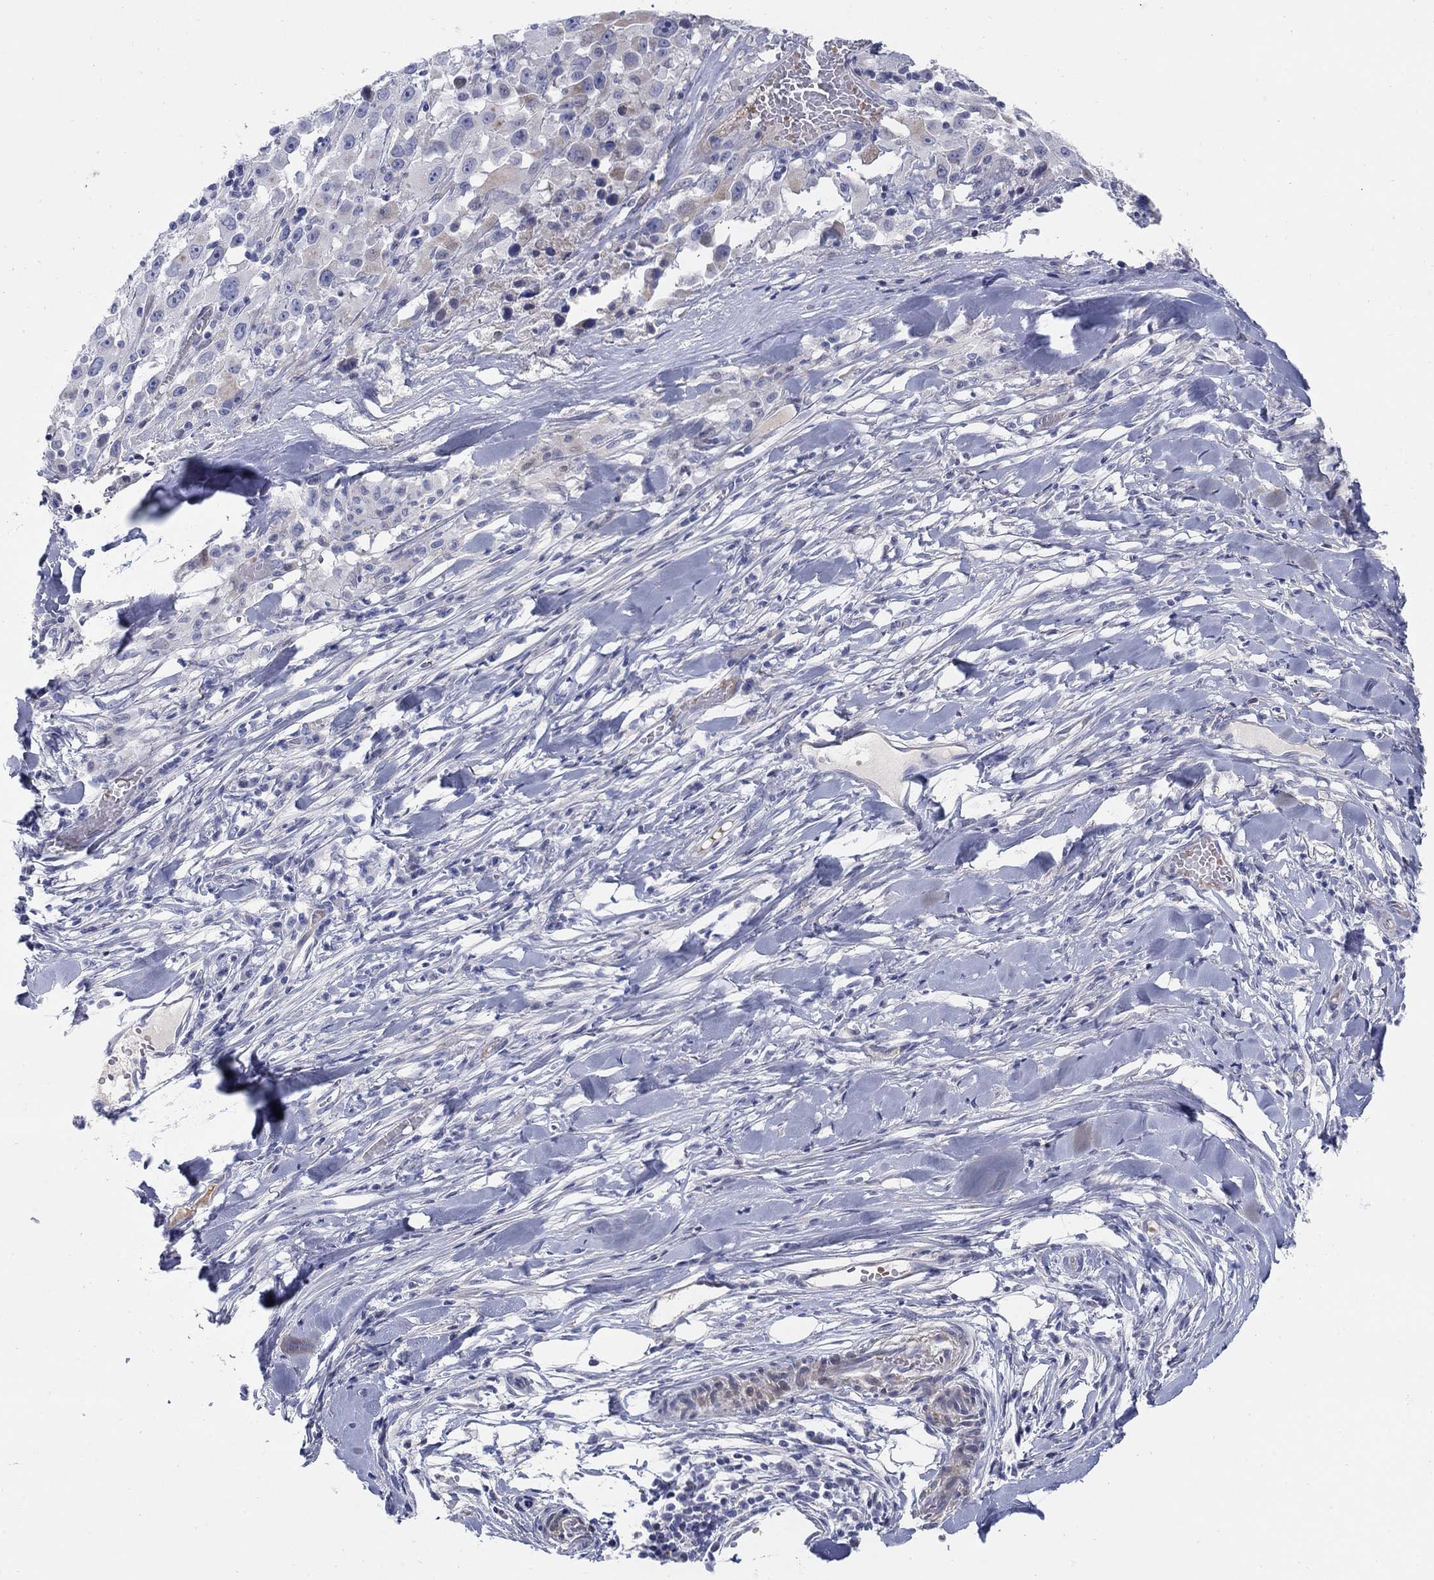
{"staining": {"intensity": "negative", "quantity": "none", "location": "none"}, "tissue": "melanoma", "cell_type": "Tumor cells", "image_type": "cancer", "snomed": [{"axis": "morphology", "description": "Malignant melanoma, Metastatic site"}, {"axis": "topography", "description": "Lymph node"}], "caption": "This is an IHC image of human malignant melanoma (metastatic site). There is no positivity in tumor cells.", "gene": "HEATR4", "patient": {"sex": "male", "age": 50}}